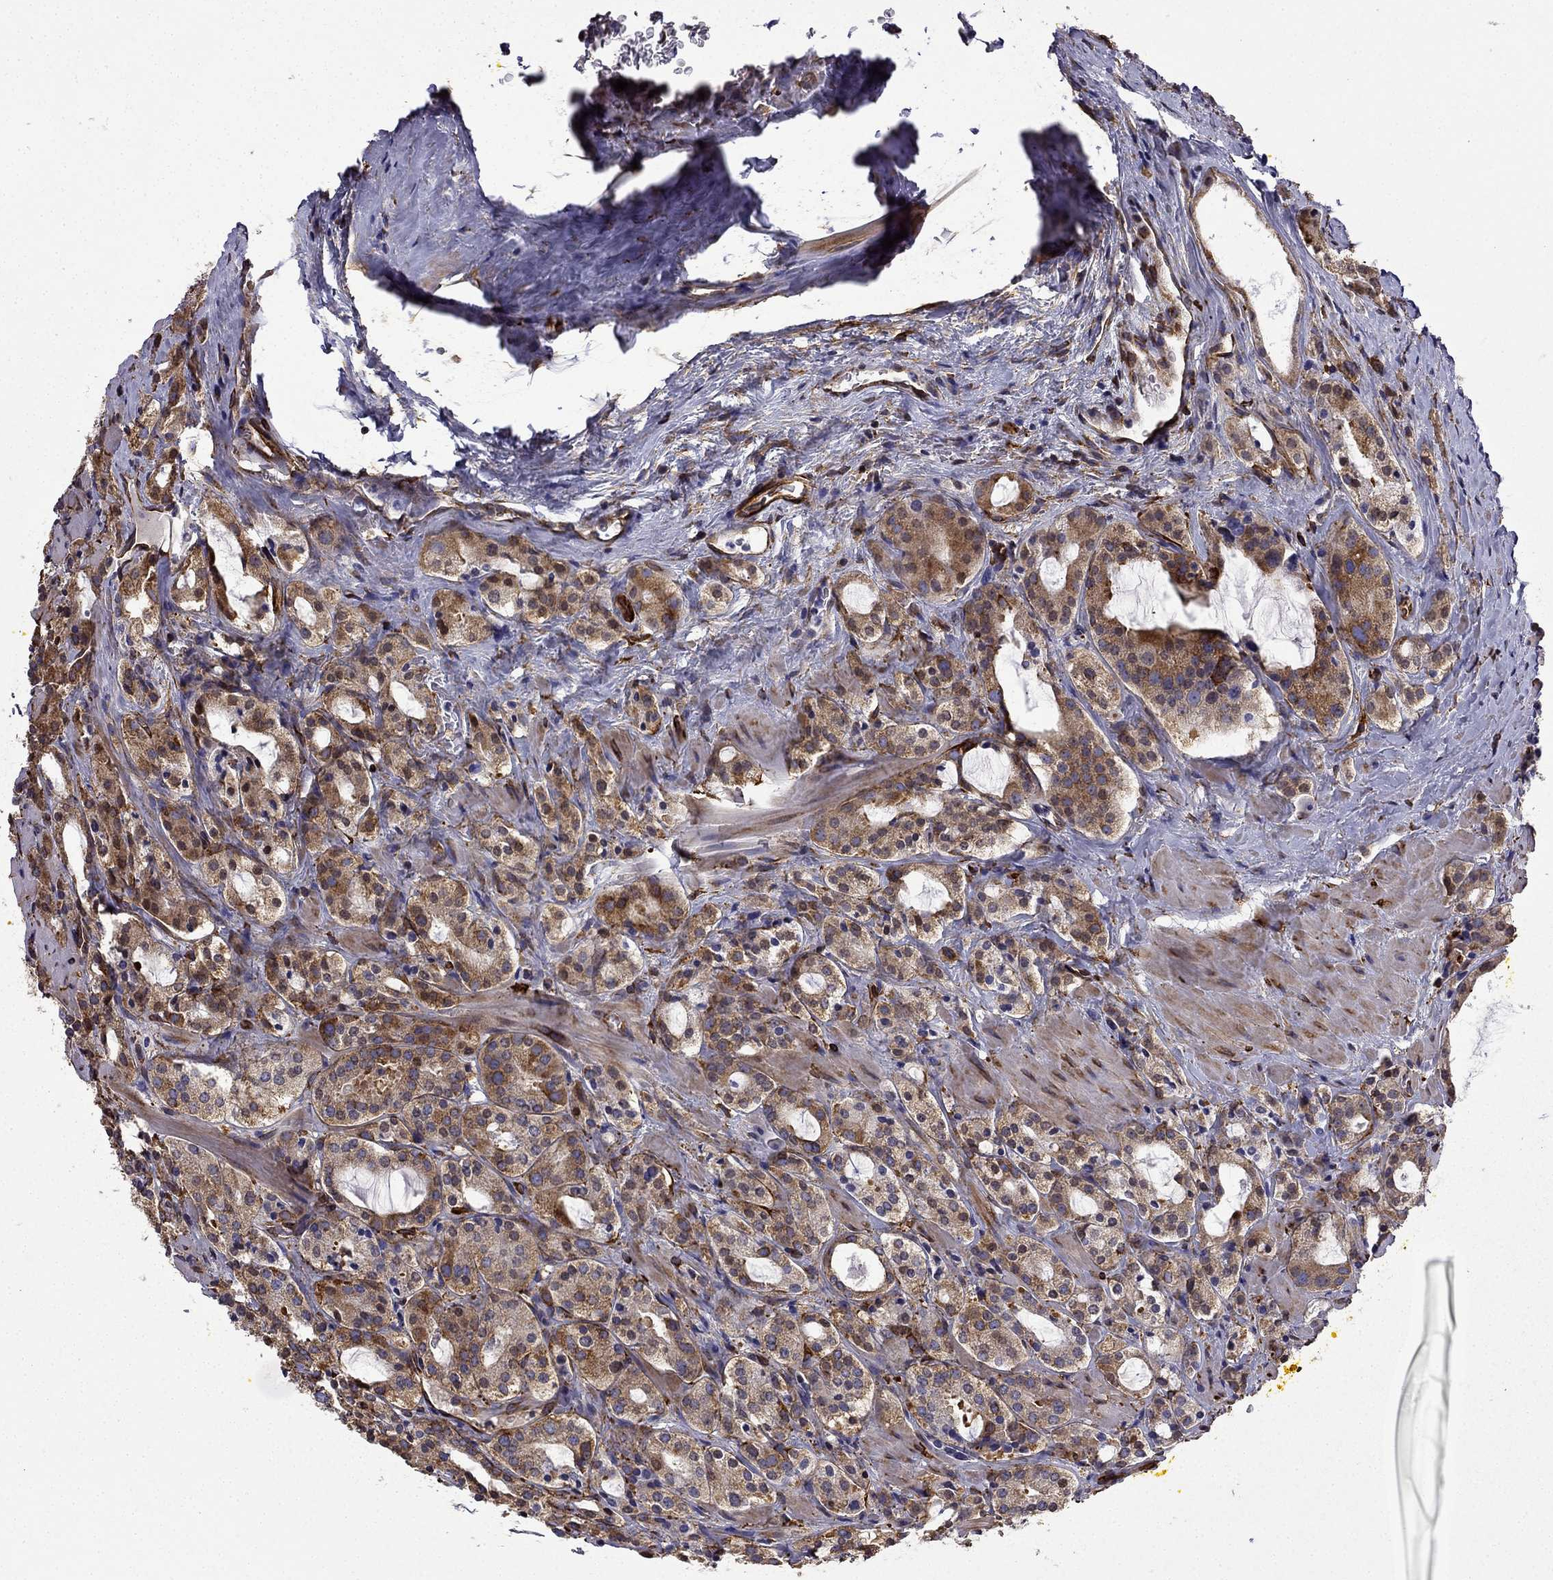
{"staining": {"intensity": "moderate", "quantity": ">75%", "location": "cytoplasmic/membranous"}, "tissue": "prostate cancer", "cell_type": "Tumor cells", "image_type": "cancer", "snomed": [{"axis": "morphology", "description": "Adenocarcinoma, NOS"}, {"axis": "morphology", "description": "Adenocarcinoma, High grade"}, {"axis": "topography", "description": "Prostate"}], "caption": "An image of human adenocarcinoma (prostate) stained for a protein reveals moderate cytoplasmic/membranous brown staining in tumor cells. (DAB IHC, brown staining for protein, blue staining for nuclei).", "gene": "MAP4", "patient": {"sex": "male", "age": 62}}